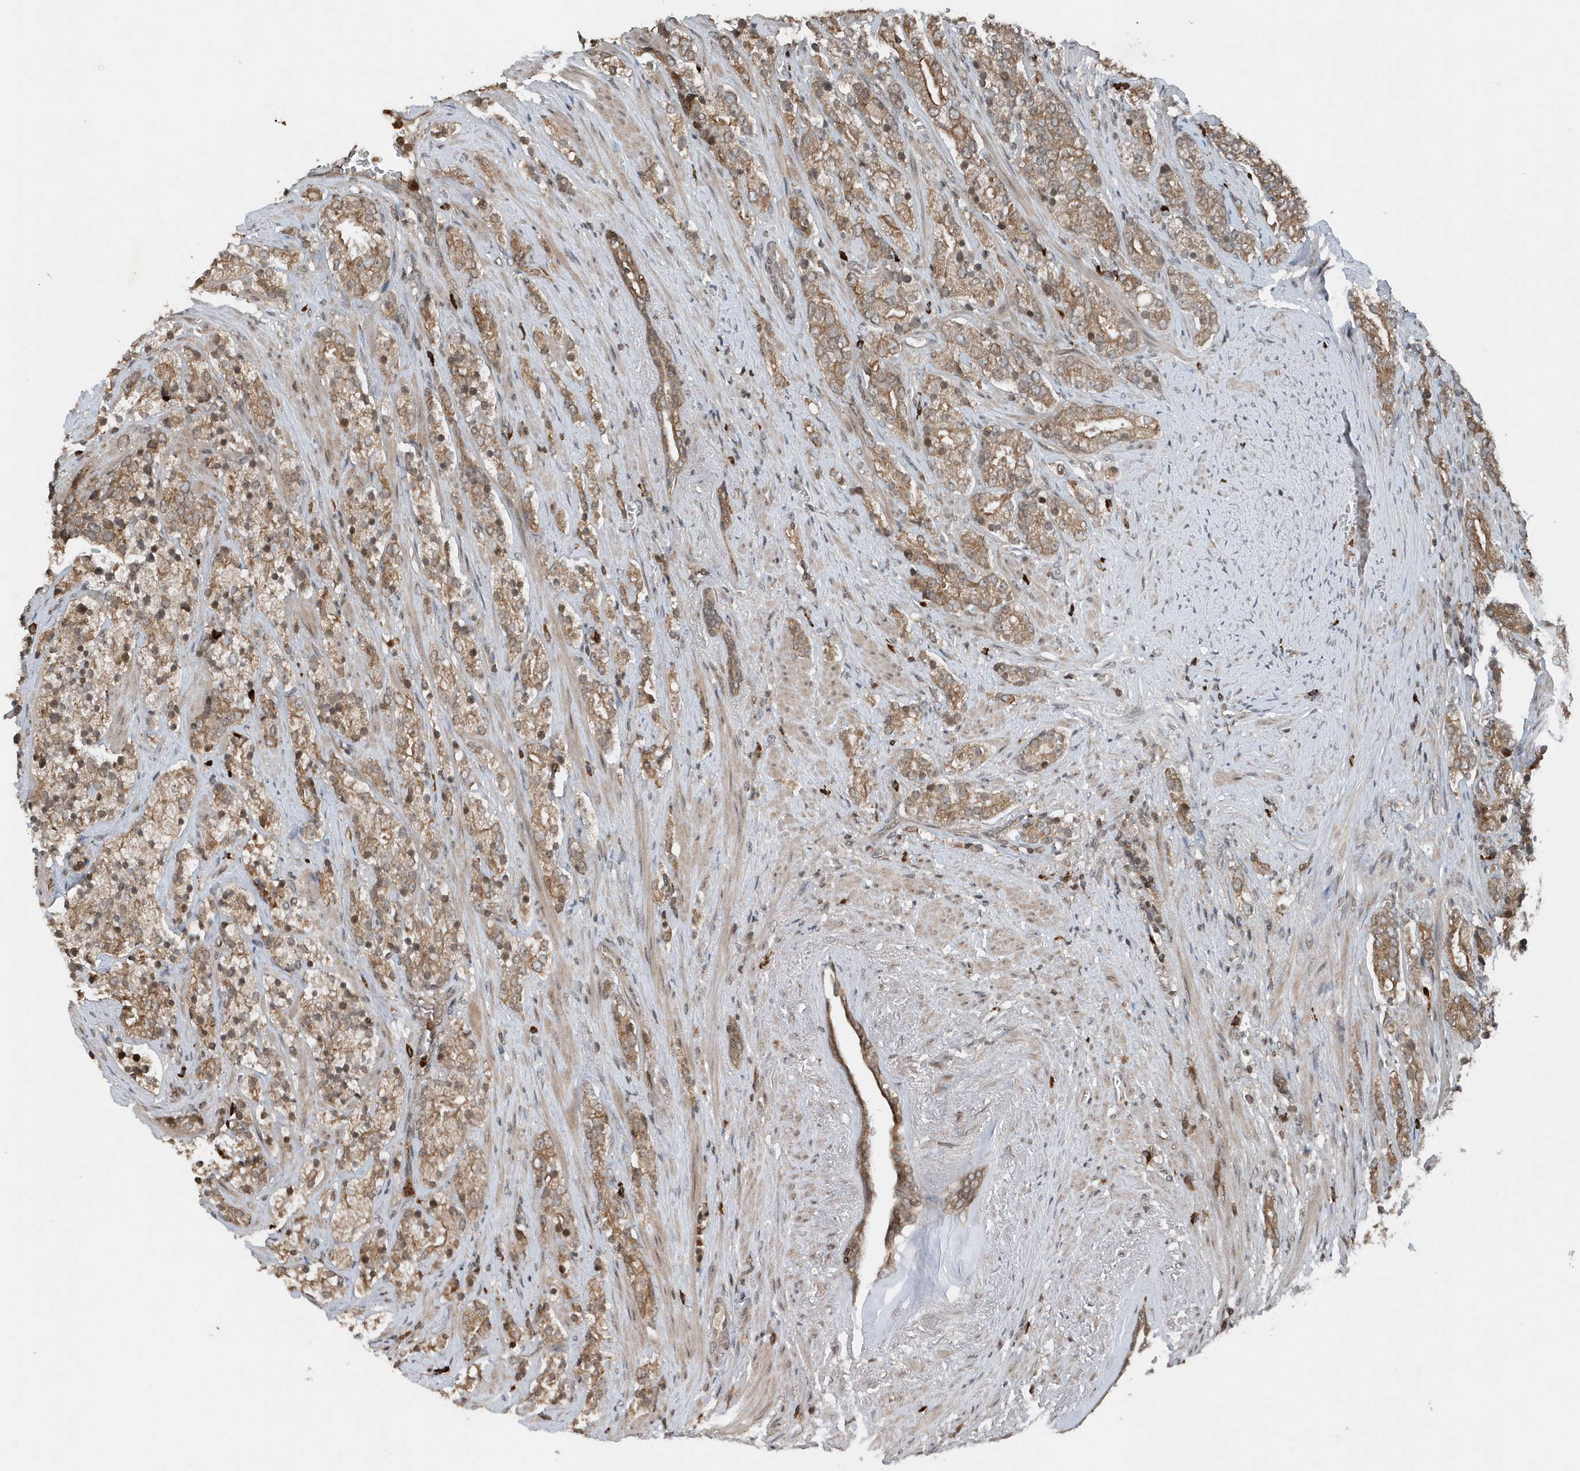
{"staining": {"intensity": "moderate", "quantity": ">75%", "location": "cytoplasmic/membranous"}, "tissue": "prostate cancer", "cell_type": "Tumor cells", "image_type": "cancer", "snomed": [{"axis": "morphology", "description": "Adenocarcinoma, High grade"}, {"axis": "topography", "description": "Prostate"}], "caption": "Human prostate cancer stained with a brown dye exhibits moderate cytoplasmic/membranous positive staining in approximately >75% of tumor cells.", "gene": "EIF2B1", "patient": {"sex": "male", "age": 71}}